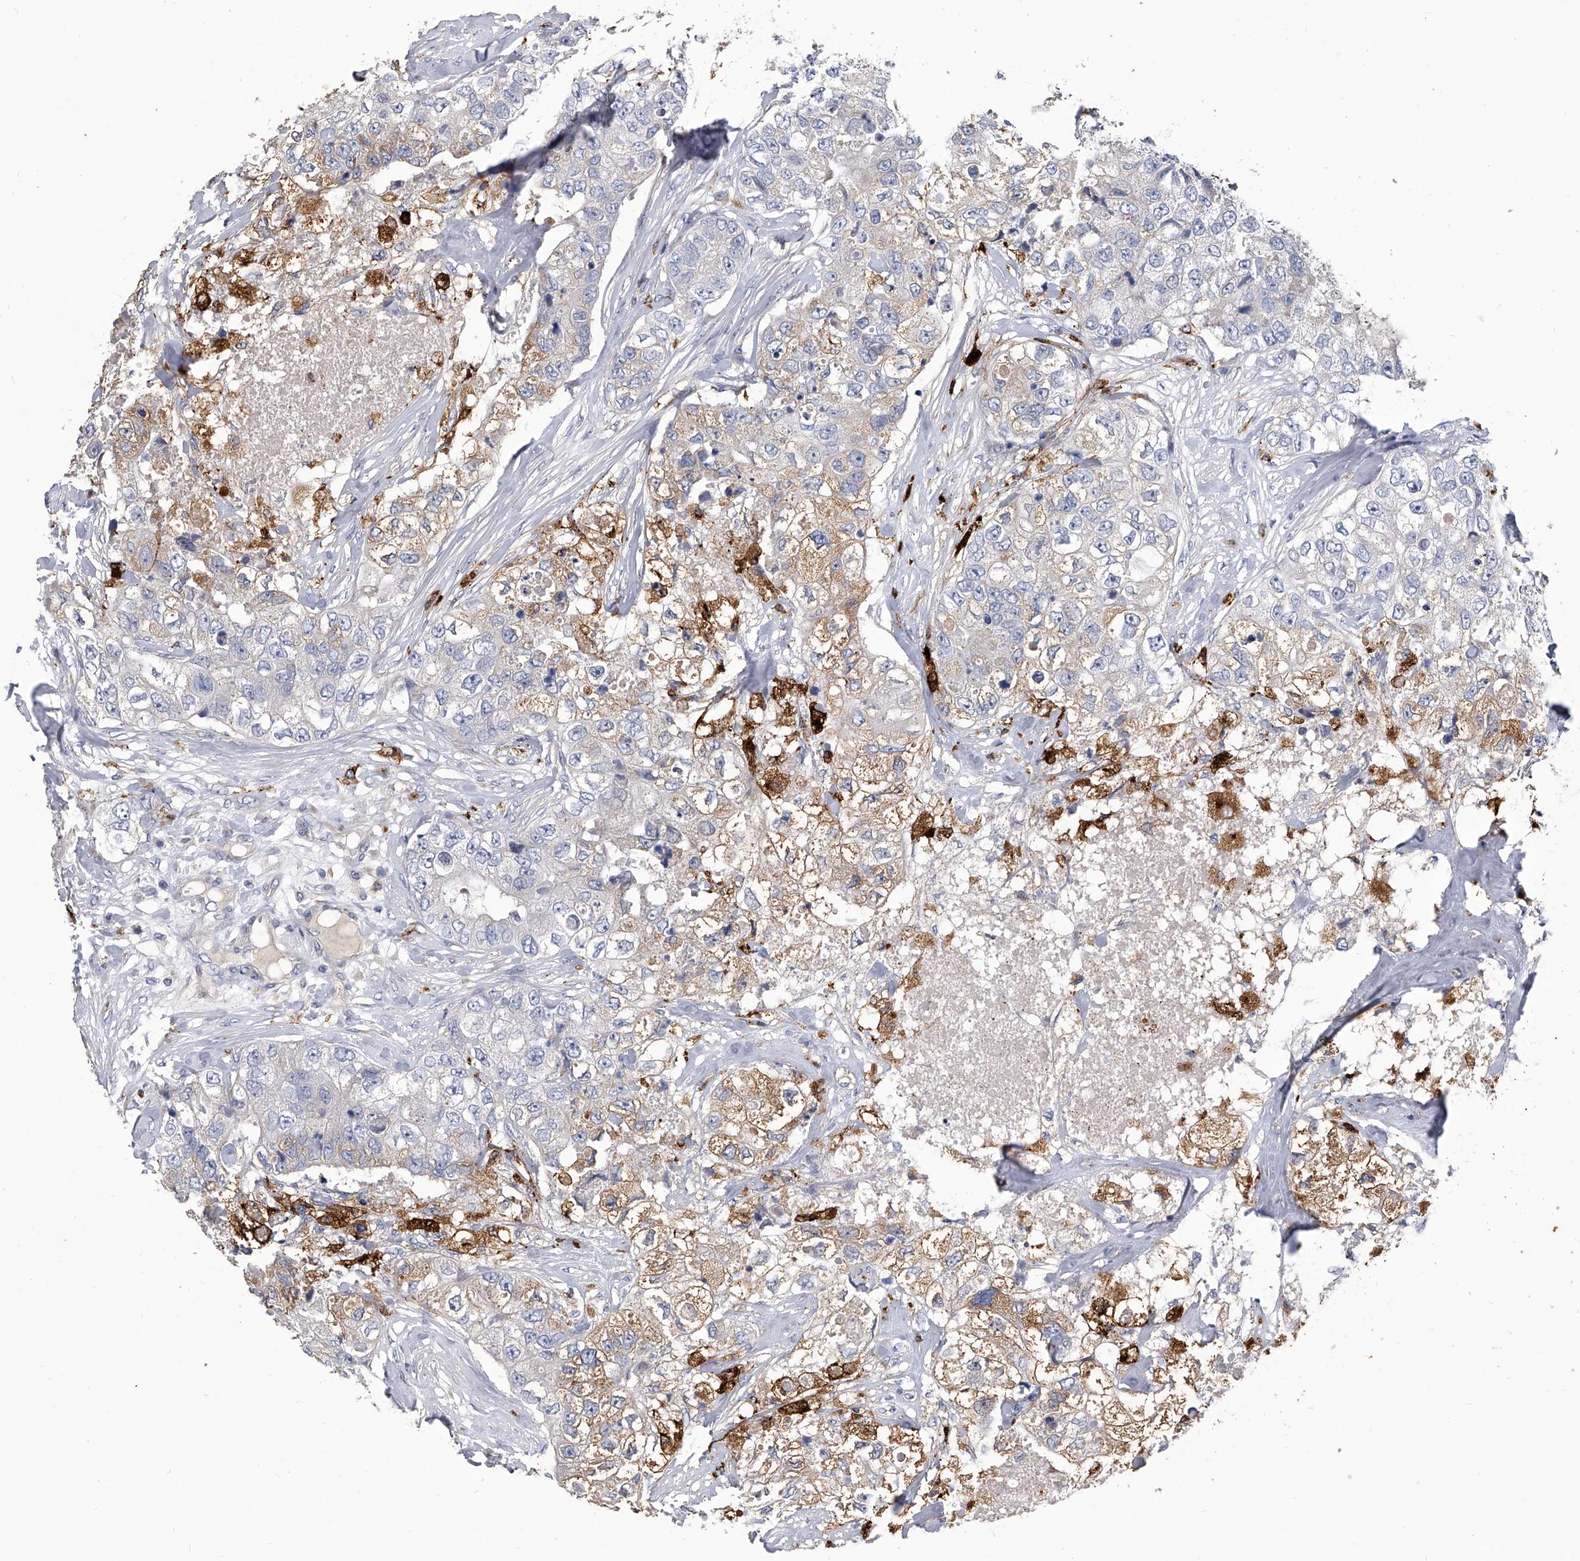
{"staining": {"intensity": "moderate", "quantity": "<25%", "location": "cytoplasmic/membranous"}, "tissue": "breast cancer", "cell_type": "Tumor cells", "image_type": "cancer", "snomed": [{"axis": "morphology", "description": "Duct carcinoma"}, {"axis": "topography", "description": "Breast"}], "caption": "Immunohistochemical staining of human breast invasive ductal carcinoma demonstrates low levels of moderate cytoplasmic/membranous staining in approximately <25% of tumor cells.", "gene": "SPP1", "patient": {"sex": "female", "age": 62}}